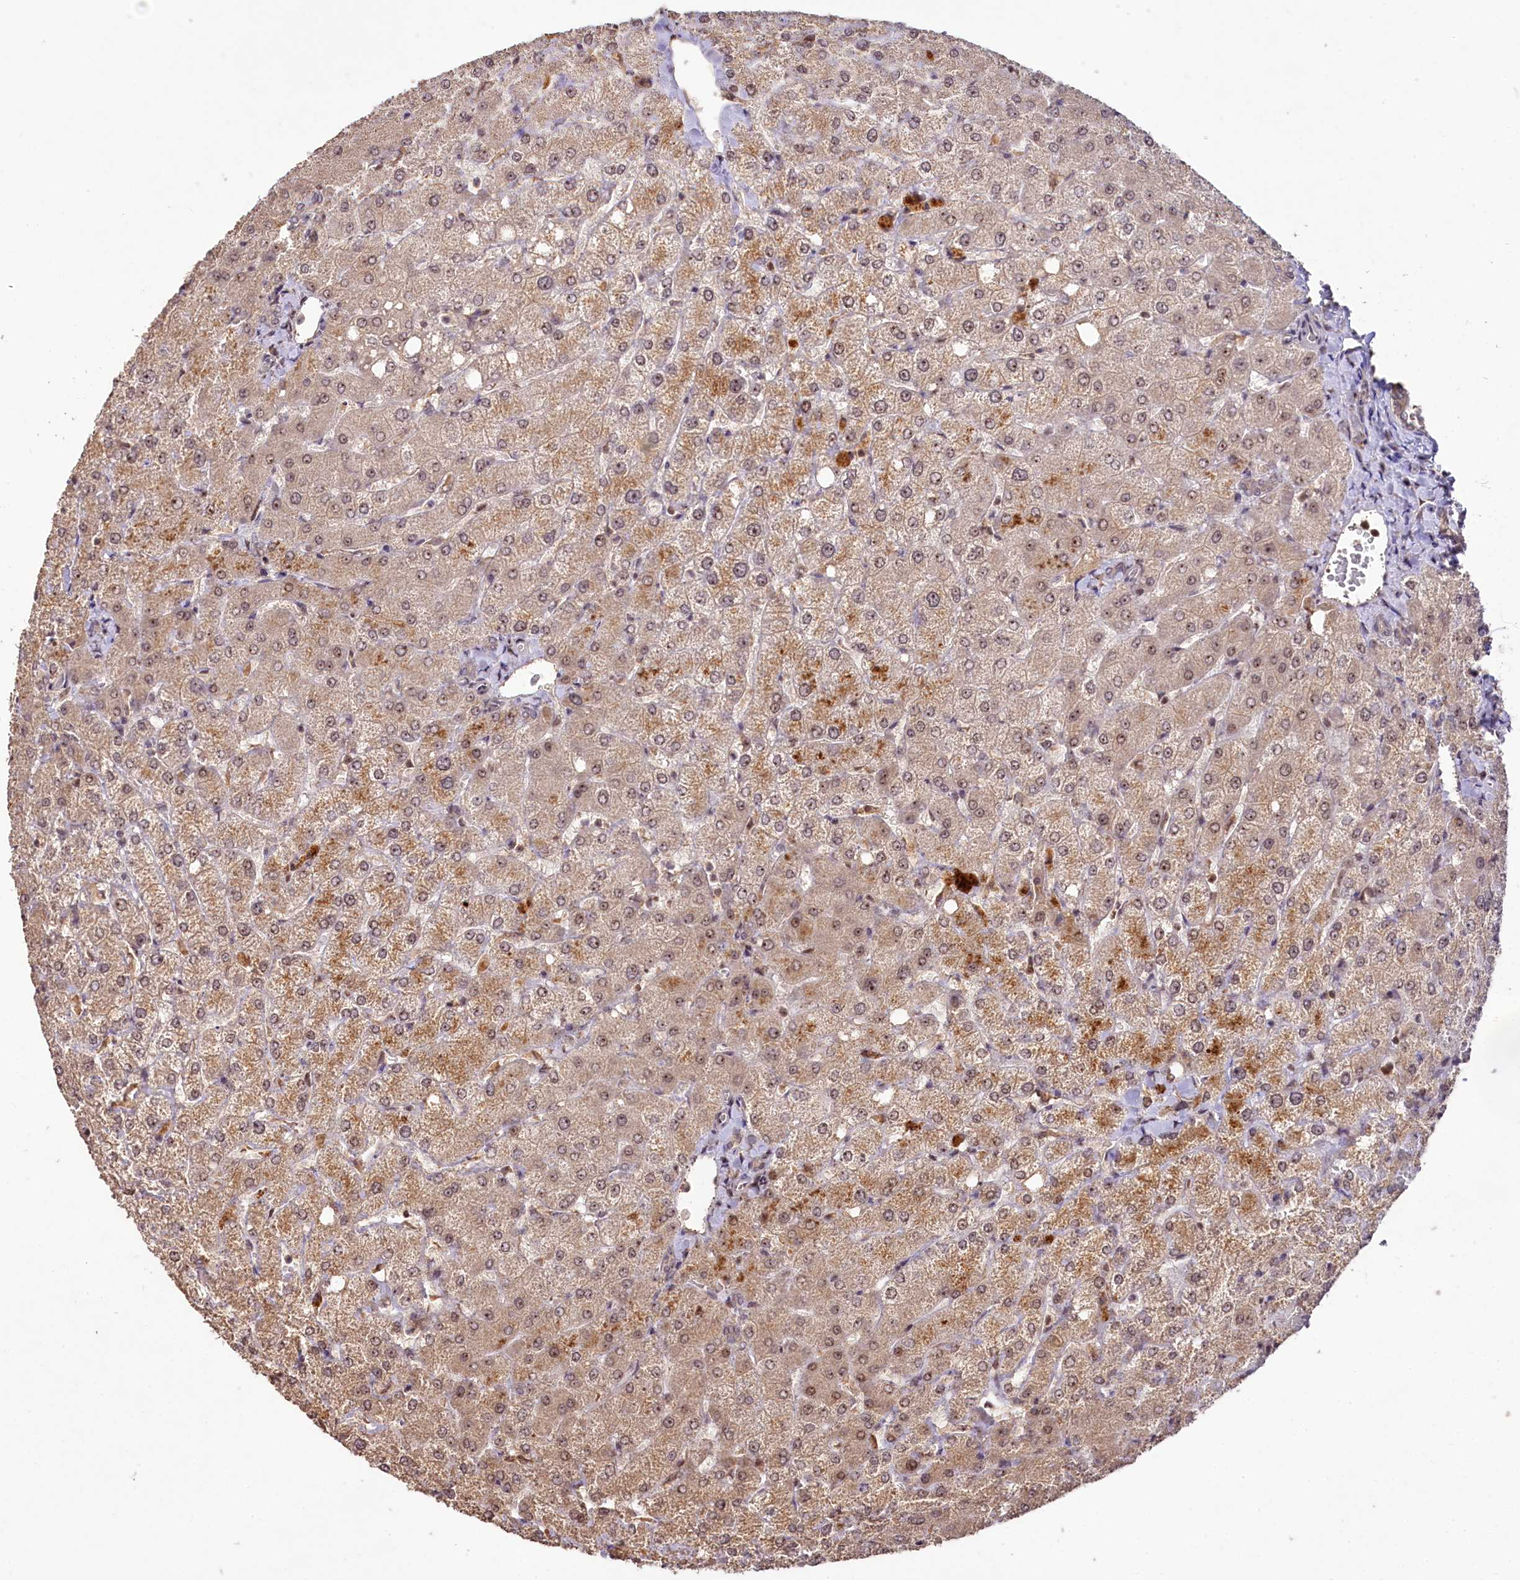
{"staining": {"intensity": "weak", "quantity": "<25%", "location": "nuclear"}, "tissue": "liver", "cell_type": "Cholangiocytes", "image_type": "normal", "snomed": [{"axis": "morphology", "description": "Normal tissue, NOS"}, {"axis": "topography", "description": "Liver"}], "caption": "Unremarkable liver was stained to show a protein in brown. There is no significant positivity in cholangiocytes. (DAB immunohistochemistry (IHC), high magnification).", "gene": "RRP8", "patient": {"sex": "female", "age": 54}}